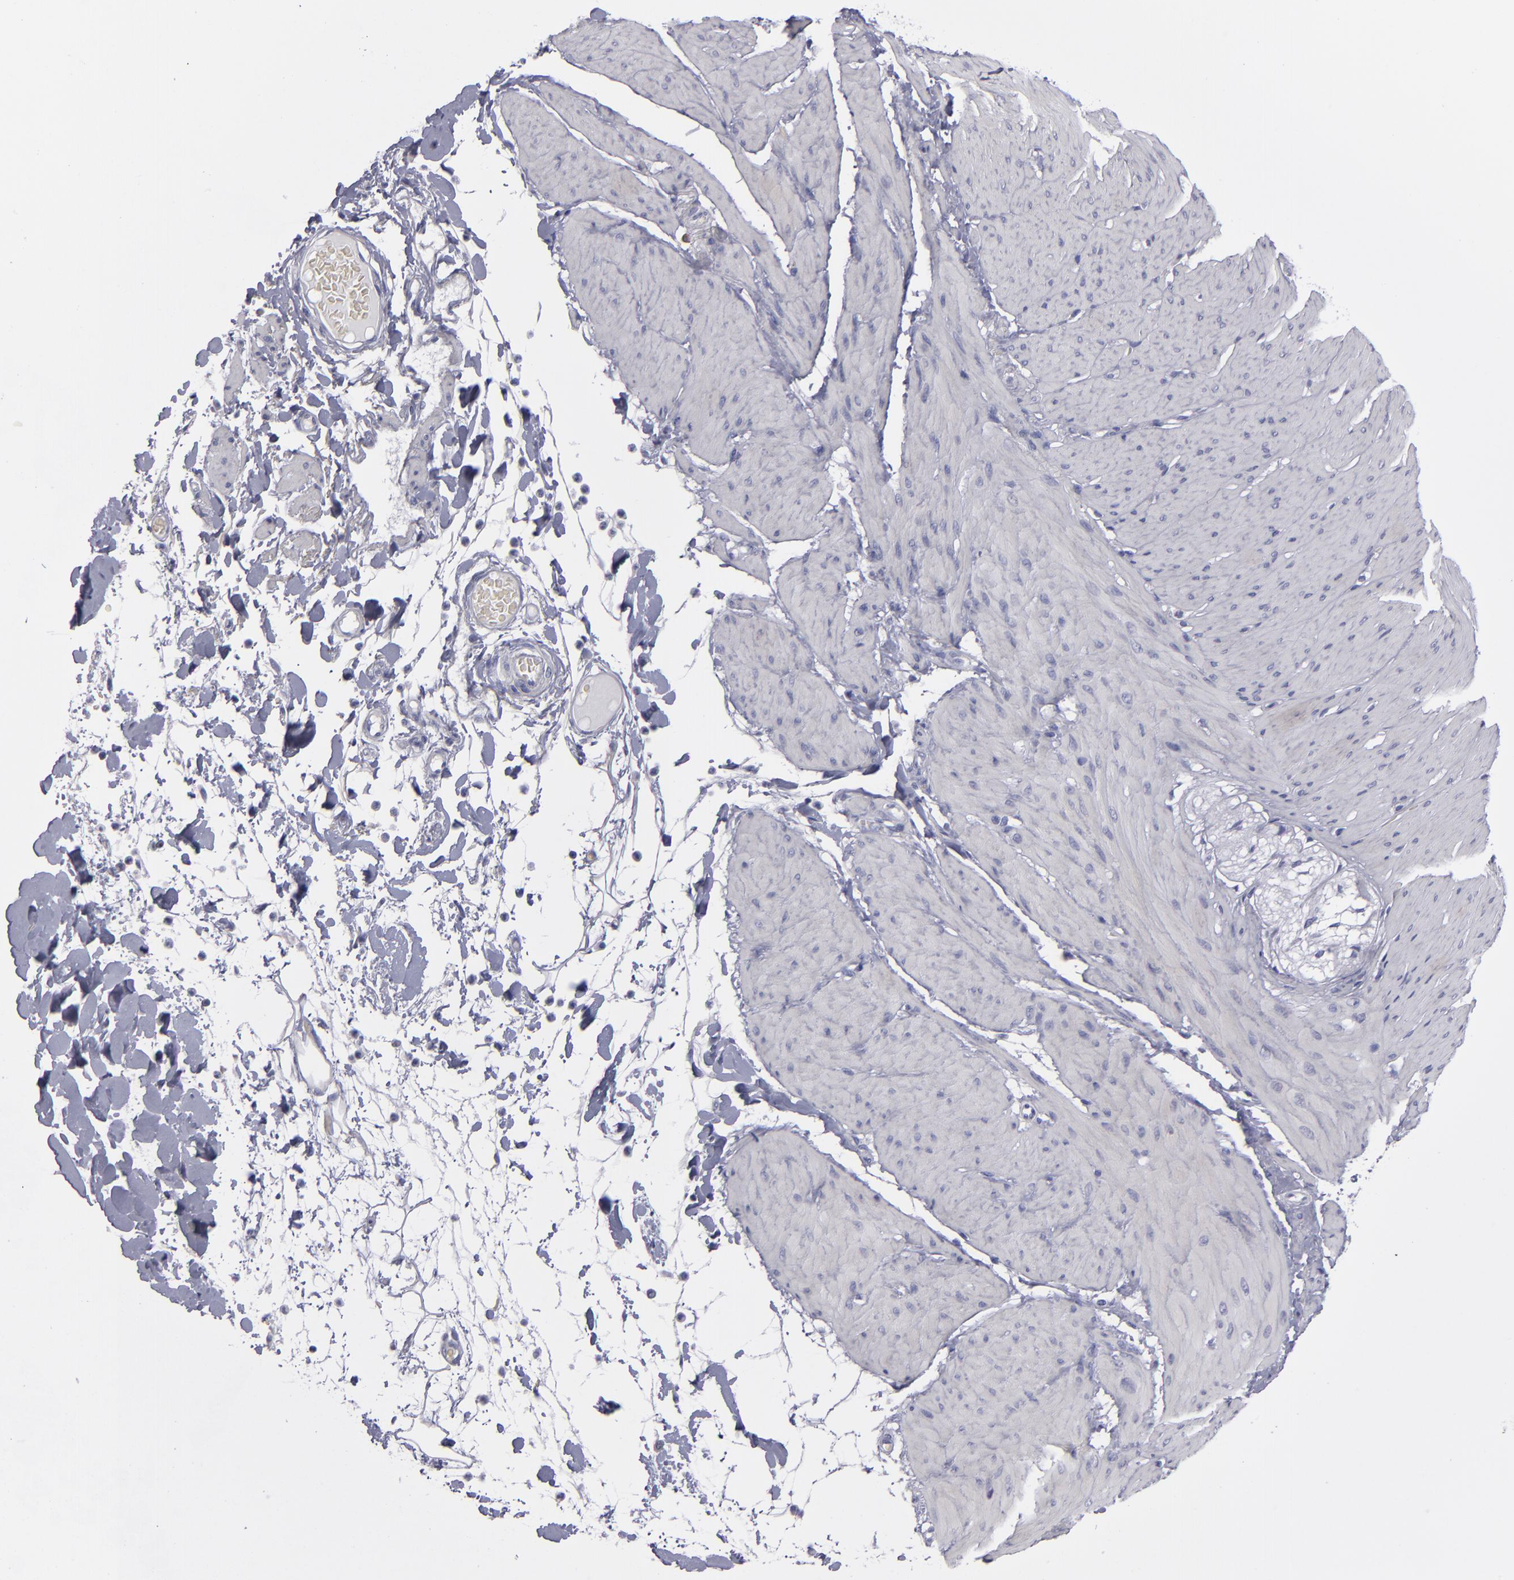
{"staining": {"intensity": "negative", "quantity": "none", "location": "none"}, "tissue": "smooth muscle", "cell_type": "Smooth muscle cells", "image_type": "normal", "snomed": [{"axis": "morphology", "description": "Normal tissue, NOS"}, {"axis": "topography", "description": "Smooth muscle"}, {"axis": "topography", "description": "Colon"}], "caption": "An immunohistochemistry histopathology image of normal smooth muscle is shown. There is no staining in smooth muscle cells of smooth muscle. Nuclei are stained in blue.", "gene": "ANPEP", "patient": {"sex": "male", "age": 67}}